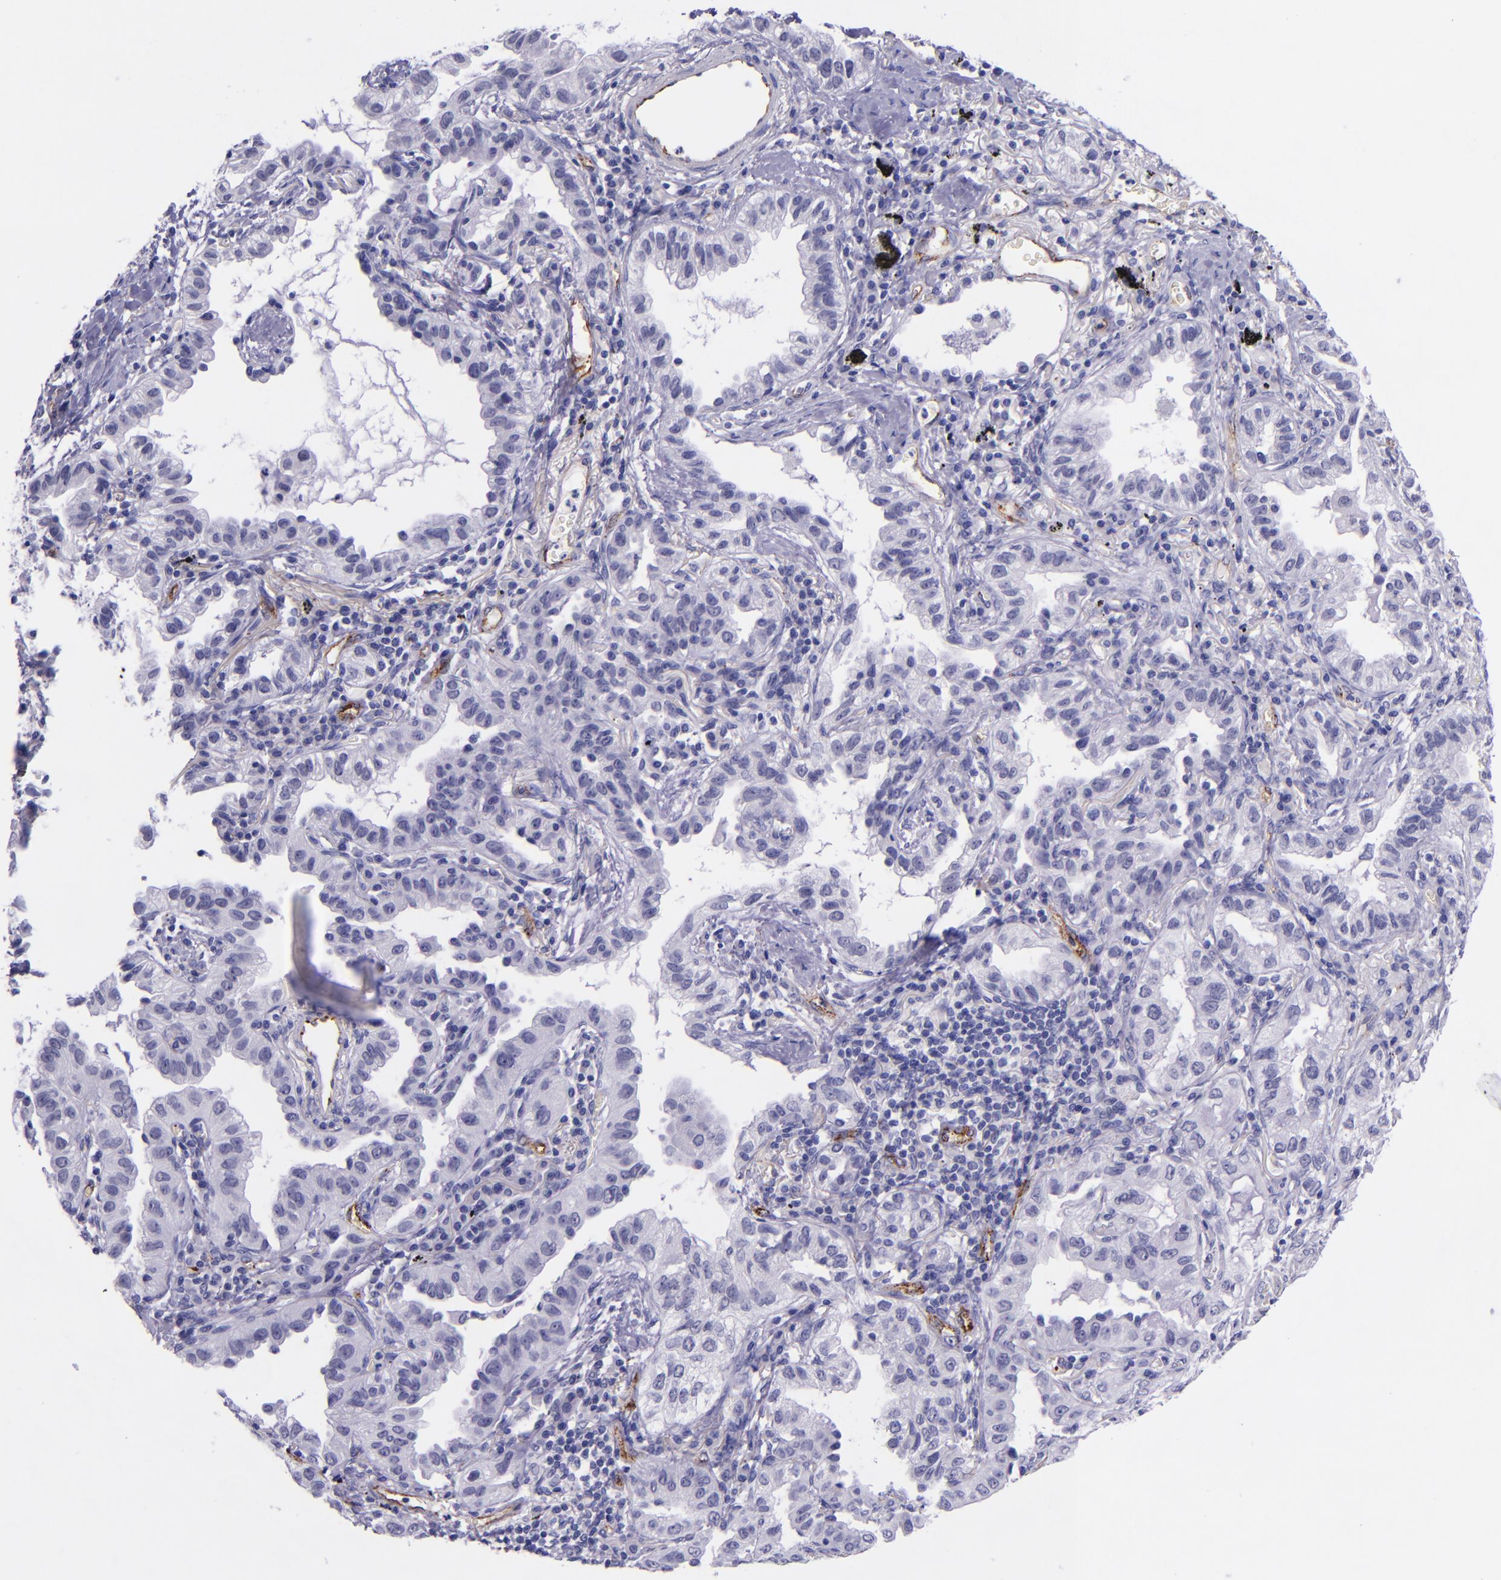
{"staining": {"intensity": "negative", "quantity": "none", "location": "none"}, "tissue": "lung cancer", "cell_type": "Tumor cells", "image_type": "cancer", "snomed": [{"axis": "morphology", "description": "Adenocarcinoma, NOS"}, {"axis": "topography", "description": "Lung"}], "caption": "Tumor cells show no significant protein positivity in lung cancer (adenocarcinoma). The staining was performed using DAB to visualize the protein expression in brown, while the nuclei were stained in blue with hematoxylin (Magnification: 20x).", "gene": "SELE", "patient": {"sex": "female", "age": 50}}